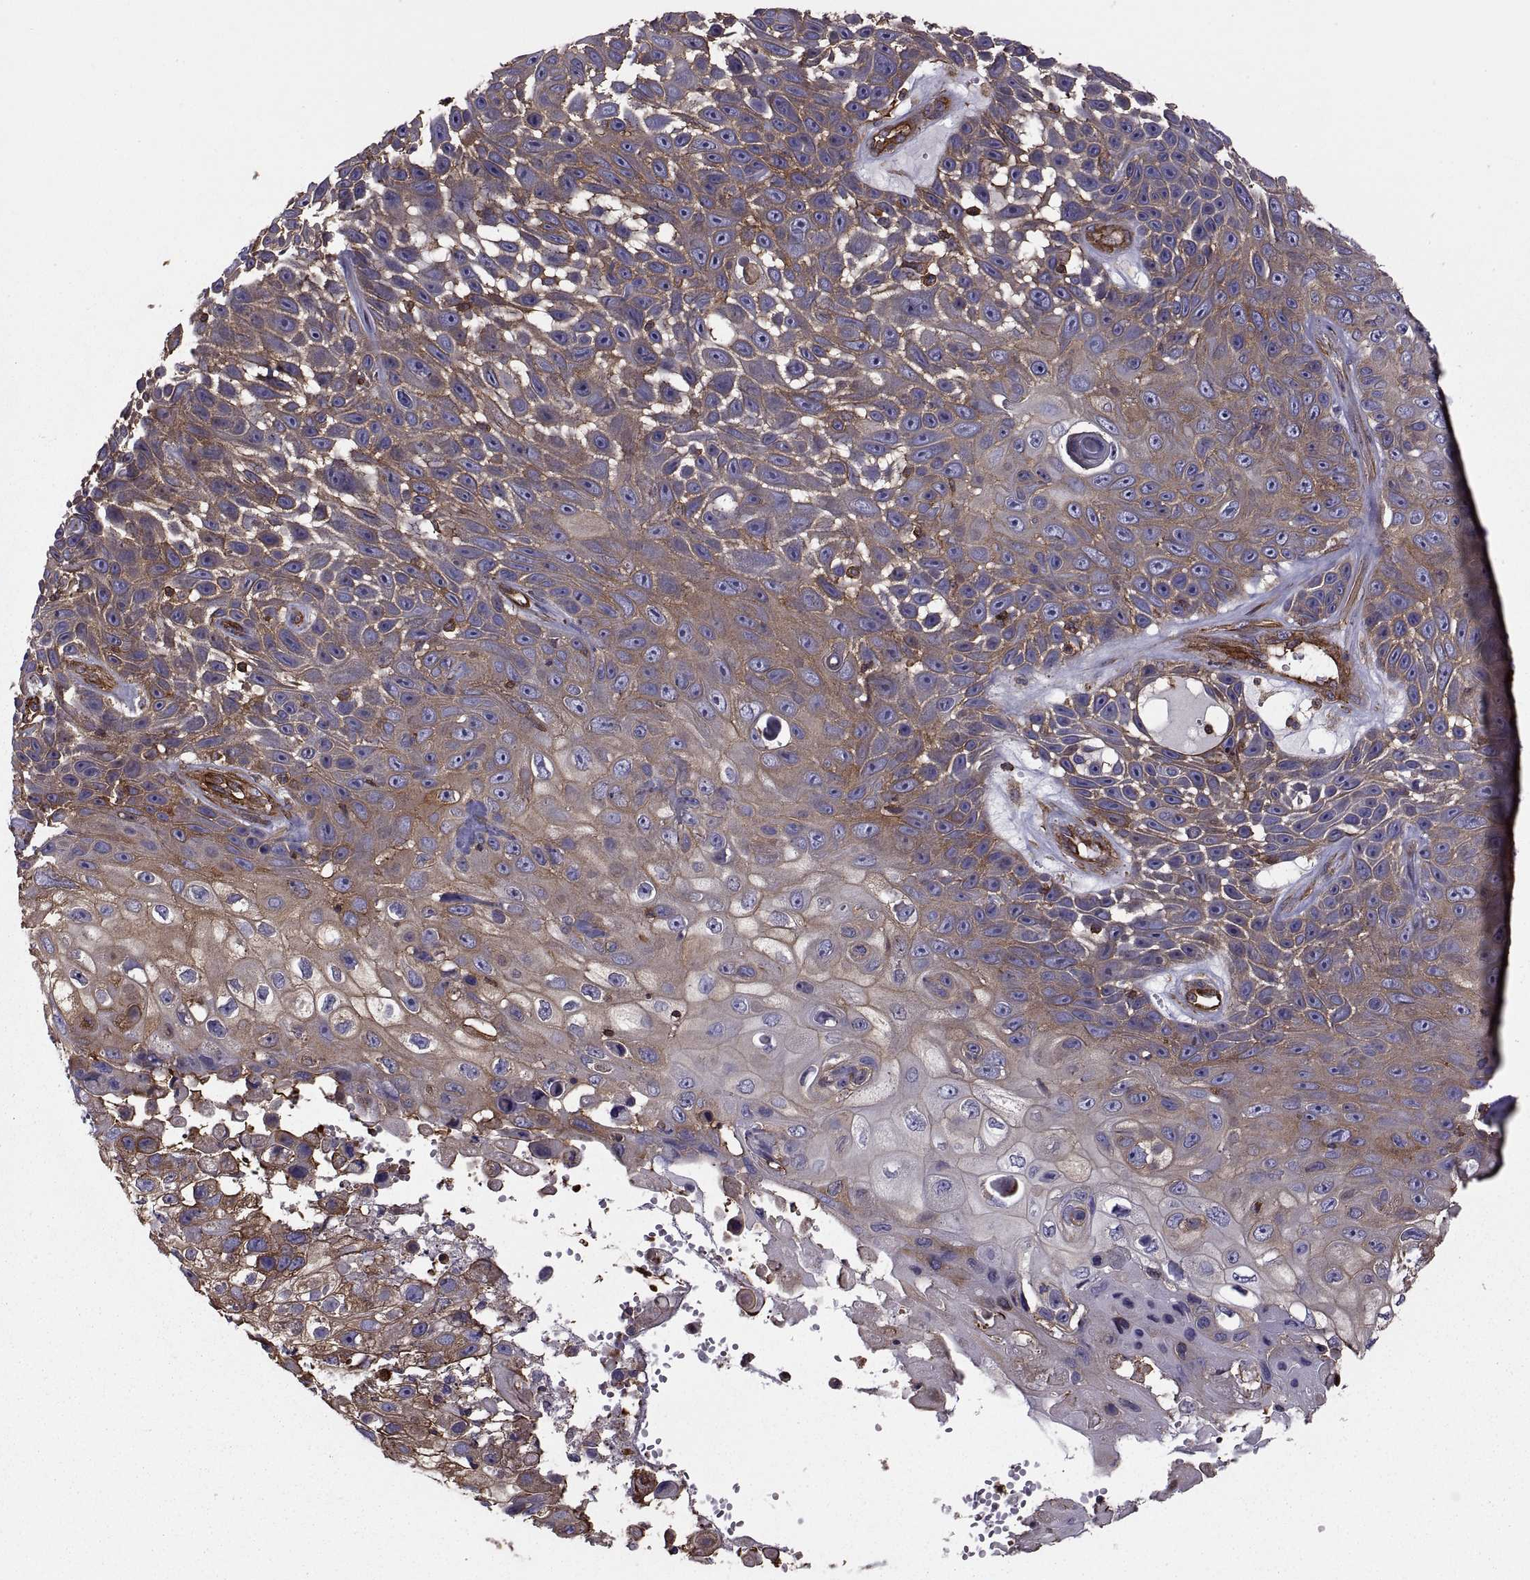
{"staining": {"intensity": "strong", "quantity": "25%-75%", "location": "cytoplasmic/membranous"}, "tissue": "skin cancer", "cell_type": "Tumor cells", "image_type": "cancer", "snomed": [{"axis": "morphology", "description": "Squamous cell carcinoma, NOS"}, {"axis": "topography", "description": "Skin"}], "caption": "Tumor cells reveal high levels of strong cytoplasmic/membranous positivity in about 25%-75% of cells in skin cancer (squamous cell carcinoma).", "gene": "MYH9", "patient": {"sex": "male", "age": 82}}